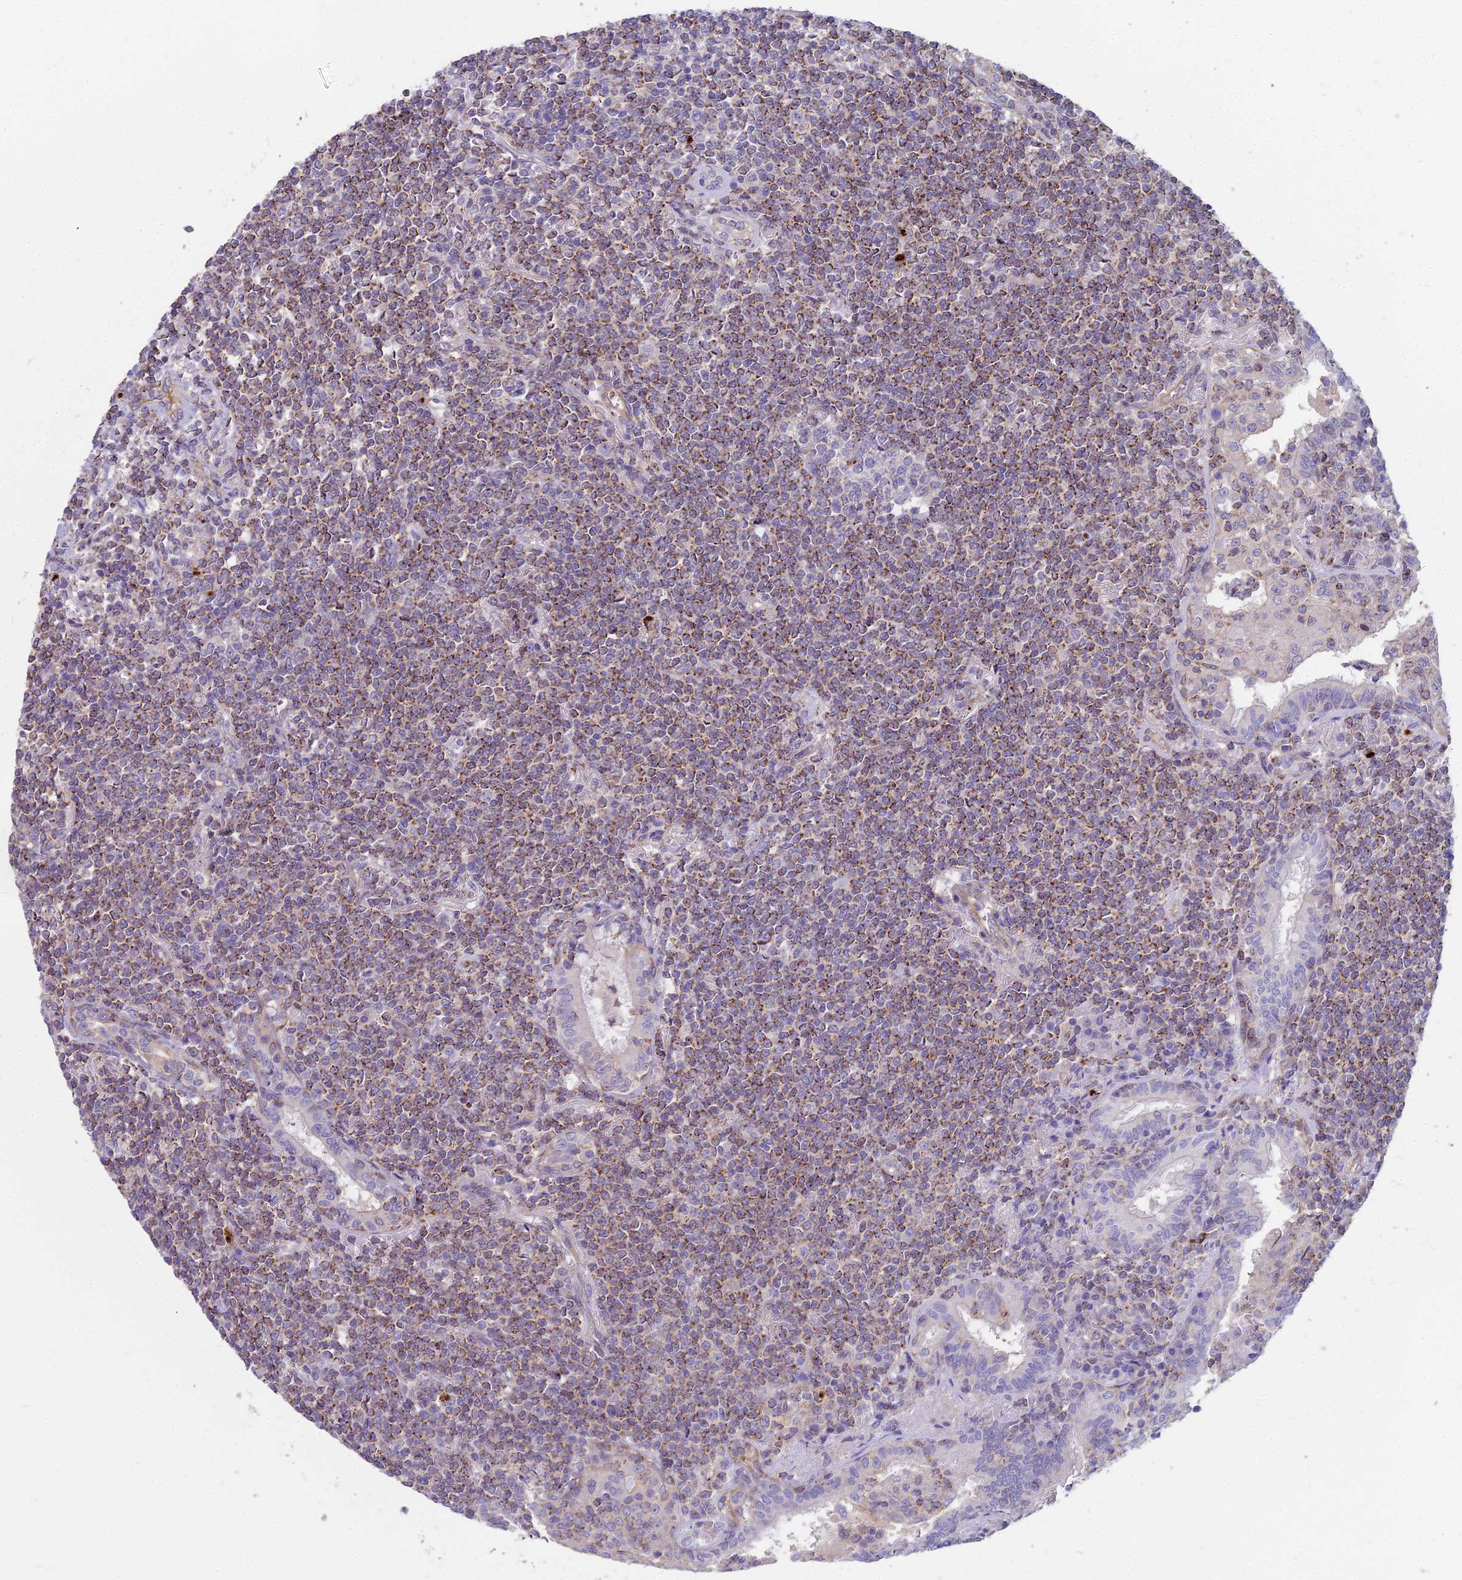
{"staining": {"intensity": "moderate", "quantity": ">75%", "location": "cytoplasmic/membranous"}, "tissue": "lymphoma", "cell_type": "Tumor cells", "image_type": "cancer", "snomed": [{"axis": "morphology", "description": "Malignant lymphoma, non-Hodgkin's type, Low grade"}, {"axis": "topography", "description": "Lung"}], "caption": "The immunohistochemical stain highlights moderate cytoplasmic/membranous expression in tumor cells of lymphoma tissue.", "gene": "HLA-DOA", "patient": {"sex": "female", "age": 71}}